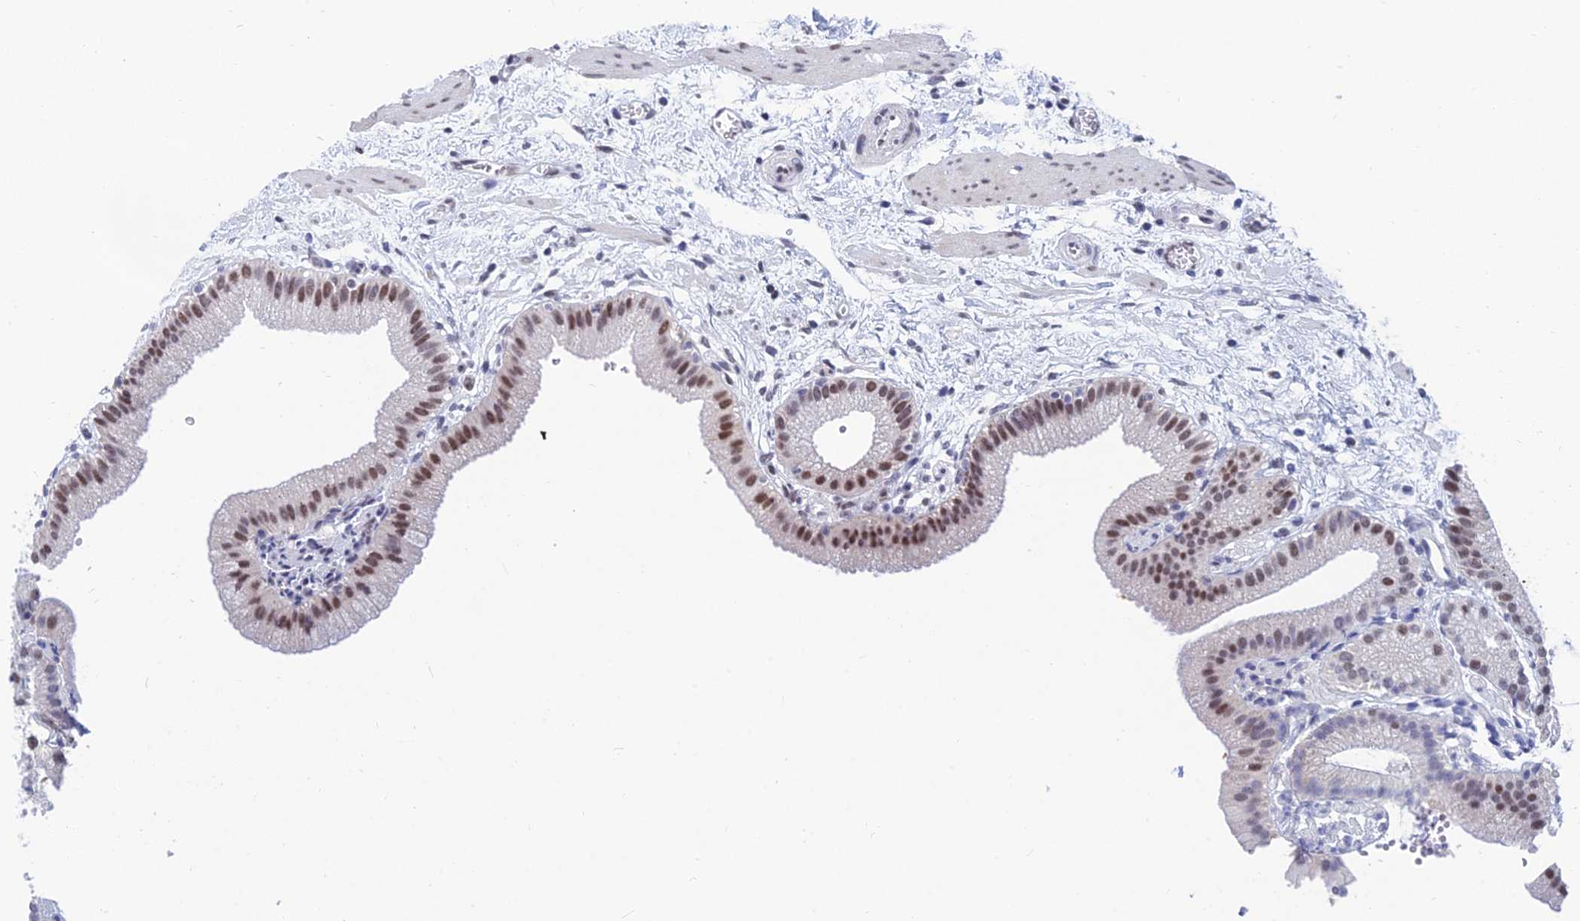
{"staining": {"intensity": "moderate", "quantity": ">75%", "location": "nuclear"}, "tissue": "gallbladder", "cell_type": "Glandular cells", "image_type": "normal", "snomed": [{"axis": "morphology", "description": "Normal tissue, NOS"}, {"axis": "topography", "description": "Gallbladder"}], "caption": "Approximately >75% of glandular cells in unremarkable gallbladder show moderate nuclear protein positivity as visualized by brown immunohistochemical staining.", "gene": "NABP2", "patient": {"sex": "male", "age": 55}}